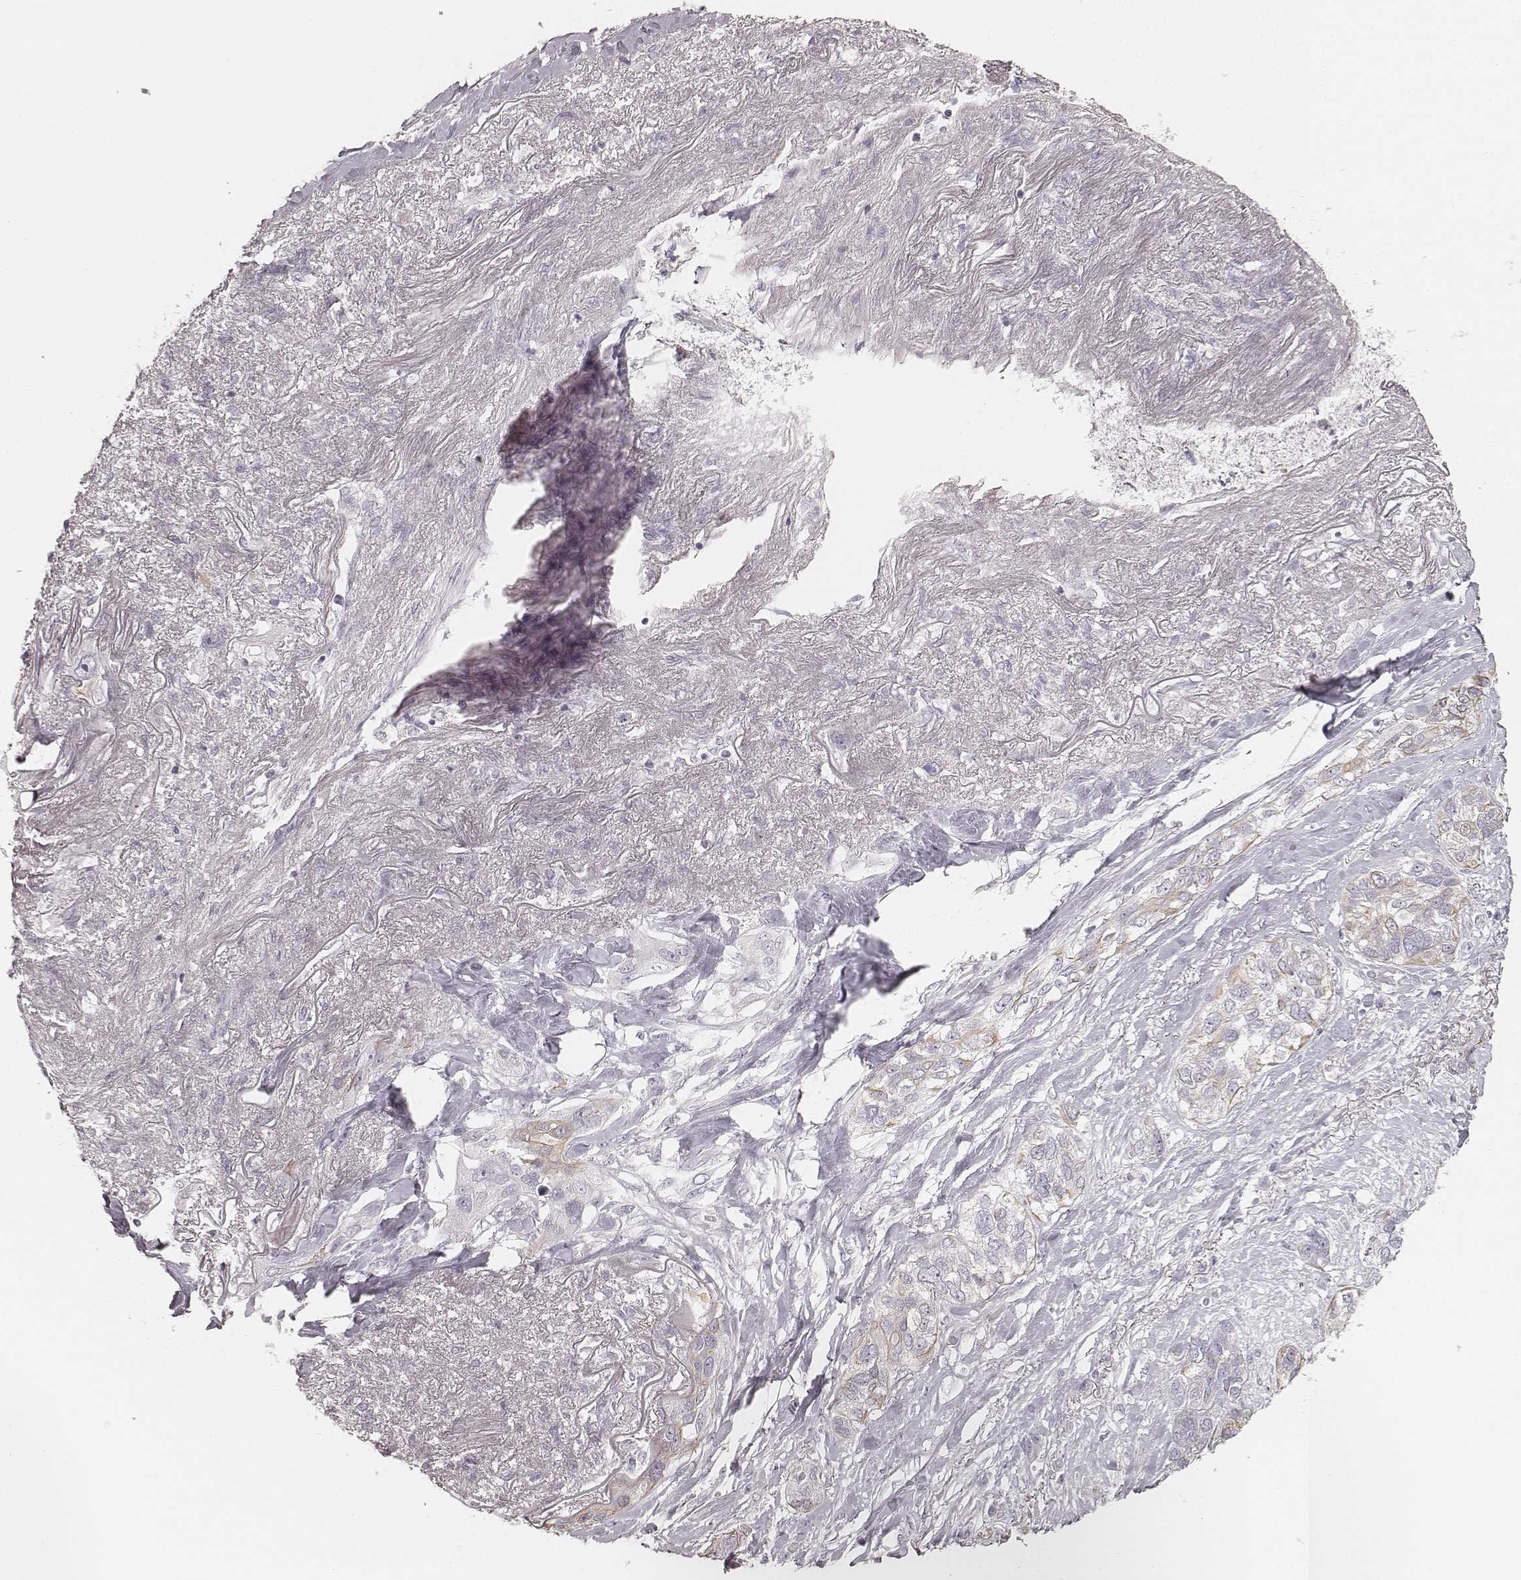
{"staining": {"intensity": "negative", "quantity": "none", "location": "none"}, "tissue": "lung cancer", "cell_type": "Tumor cells", "image_type": "cancer", "snomed": [{"axis": "morphology", "description": "Squamous cell carcinoma, NOS"}, {"axis": "topography", "description": "Lung"}], "caption": "IHC photomicrograph of lung squamous cell carcinoma stained for a protein (brown), which demonstrates no staining in tumor cells. (Brightfield microscopy of DAB IHC at high magnification).", "gene": "KRT31", "patient": {"sex": "female", "age": 70}}